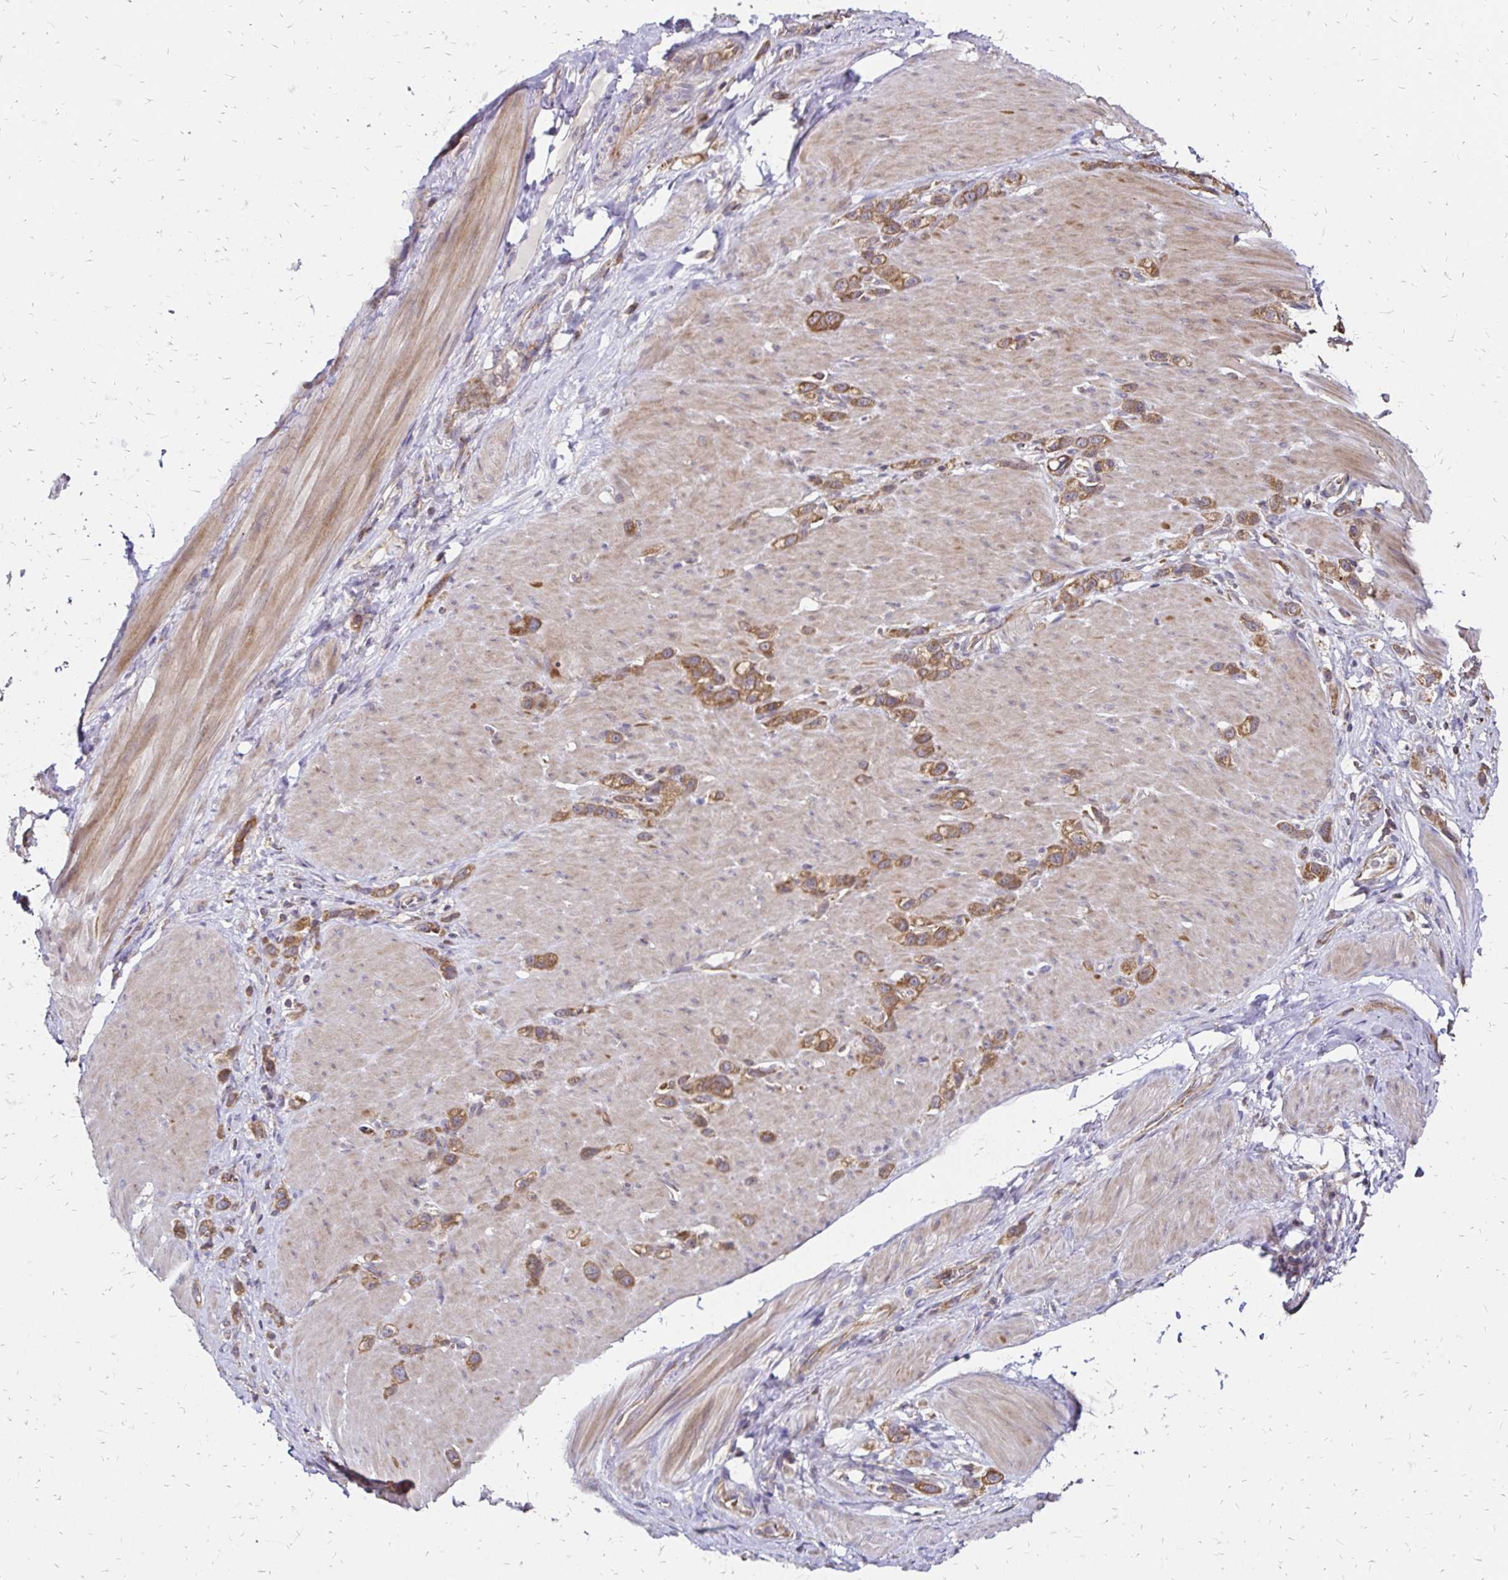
{"staining": {"intensity": "moderate", "quantity": ">75%", "location": "cytoplasmic/membranous"}, "tissue": "stomach cancer", "cell_type": "Tumor cells", "image_type": "cancer", "snomed": [{"axis": "morphology", "description": "Adenocarcinoma, NOS"}, {"axis": "topography", "description": "Stomach"}], "caption": "Stomach cancer (adenocarcinoma) stained with DAB immunohistochemistry exhibits medium levels of moderate cytoplasmic/membranous positivity in approximately >75% of tumor cells. The staining was performed using DAB (3,3'-diaminobenzidine) to visualize the protein expression in brown, while the nuclei were stained in blue with hematoxylin (Magnification: 20x).", "gene": "ZW10", "patient": {"sex": "female", "age": 65}}